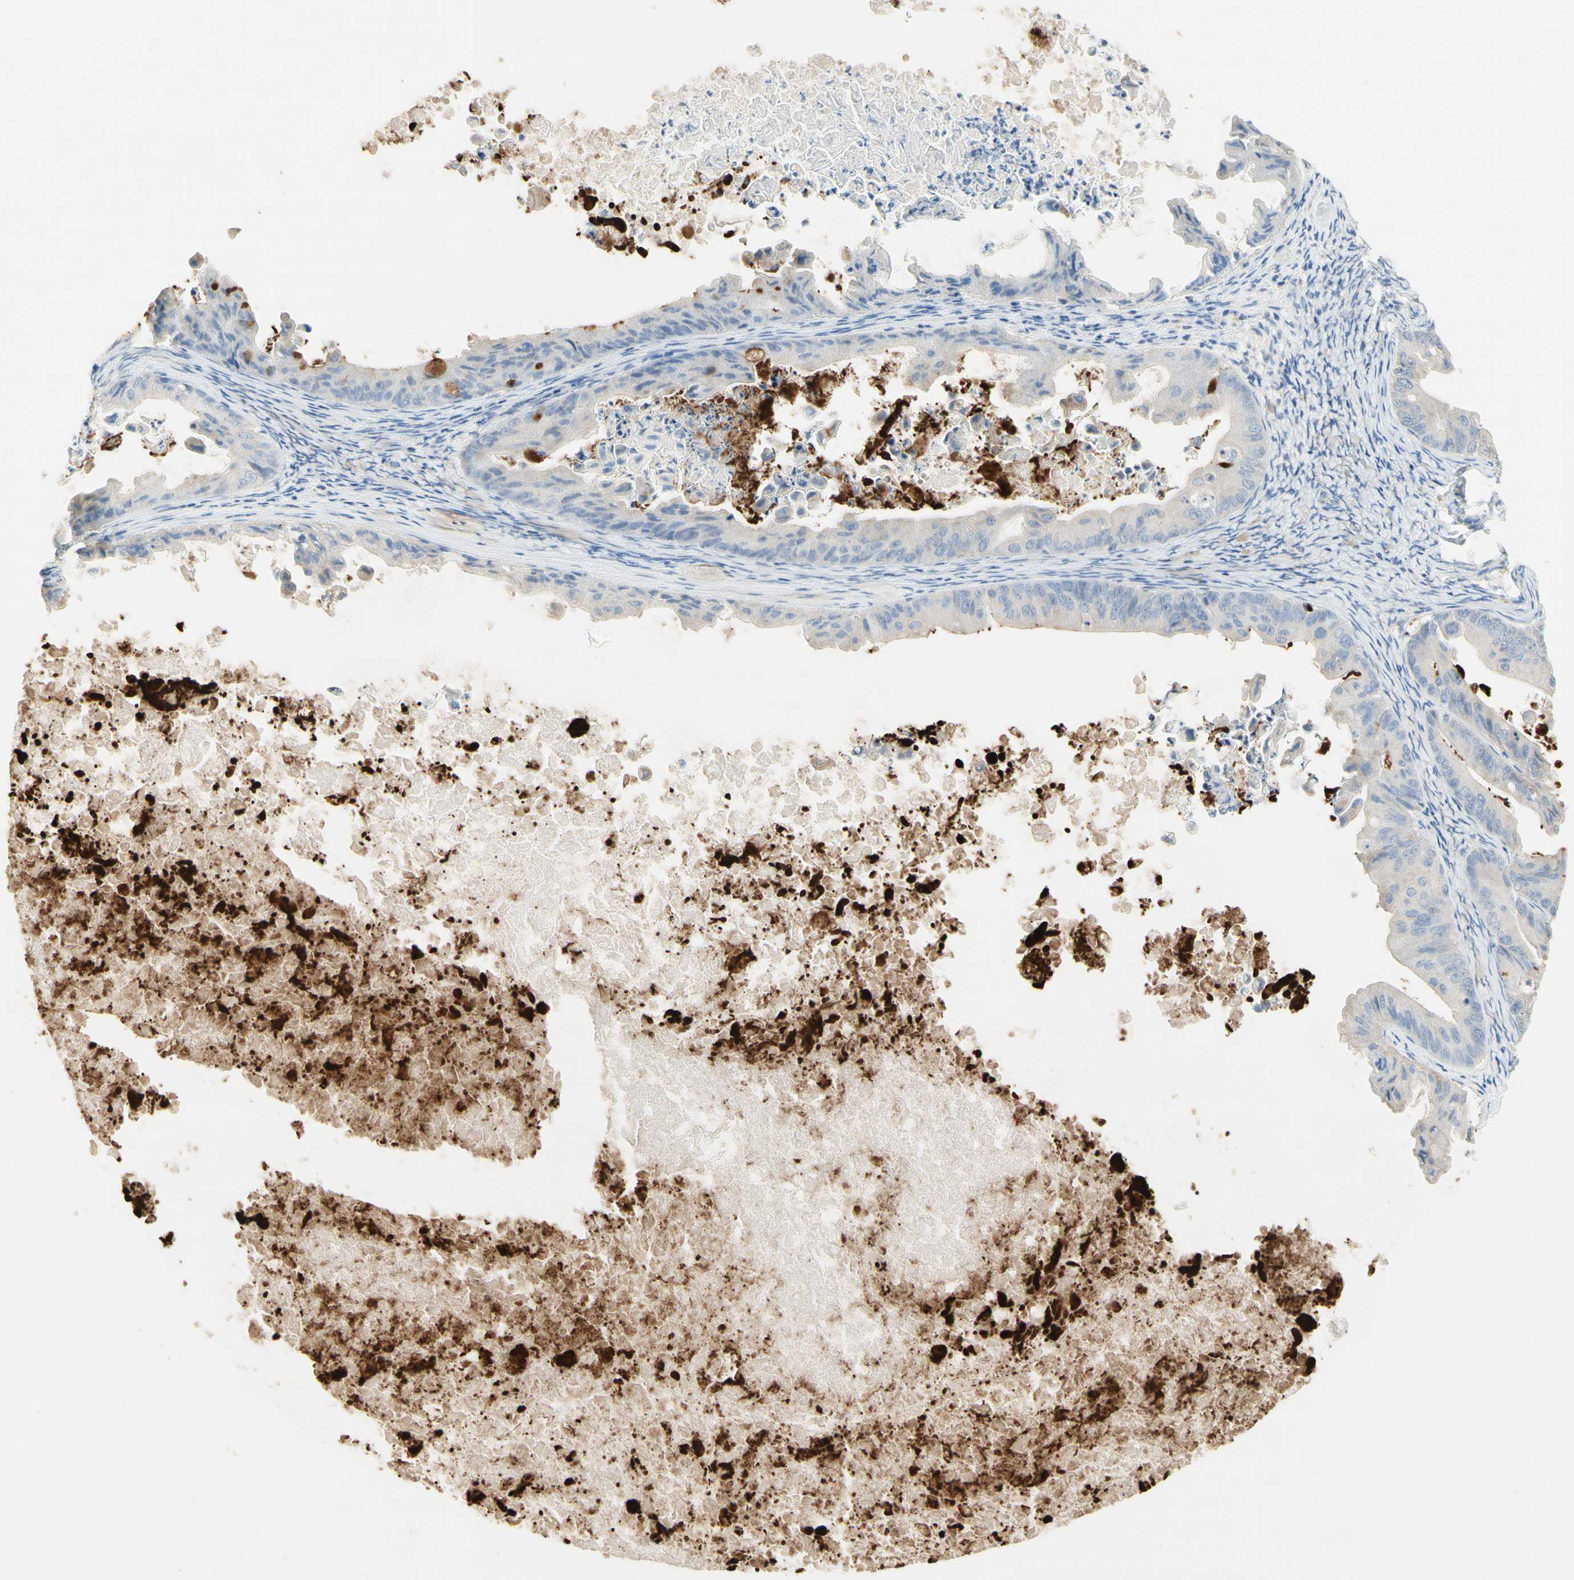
{"staining": {"intensity": "strong", "quantity": "<25%", "location": "cytoplasmic/membranous"}, "tissue": "ovarian cancer", "cell_type": "Tumor cells", "image_type": "cancer", "snomed": [{"axis": "morphology", "description": "Cystadenocarcinoma, mucinous, NOS"}, {"axis": "topography", "description": "Ovary"}], "caption": "This is a photomicrograph of immunohistochemistry (IHC) staining of ovarian mucinous cystadenocarcinoma, which shows strong expression in the cytoplasmic/membranous of tumor cells.", "gene": "NECTIN4", "patient": {"sex": "female", "age": 37}}